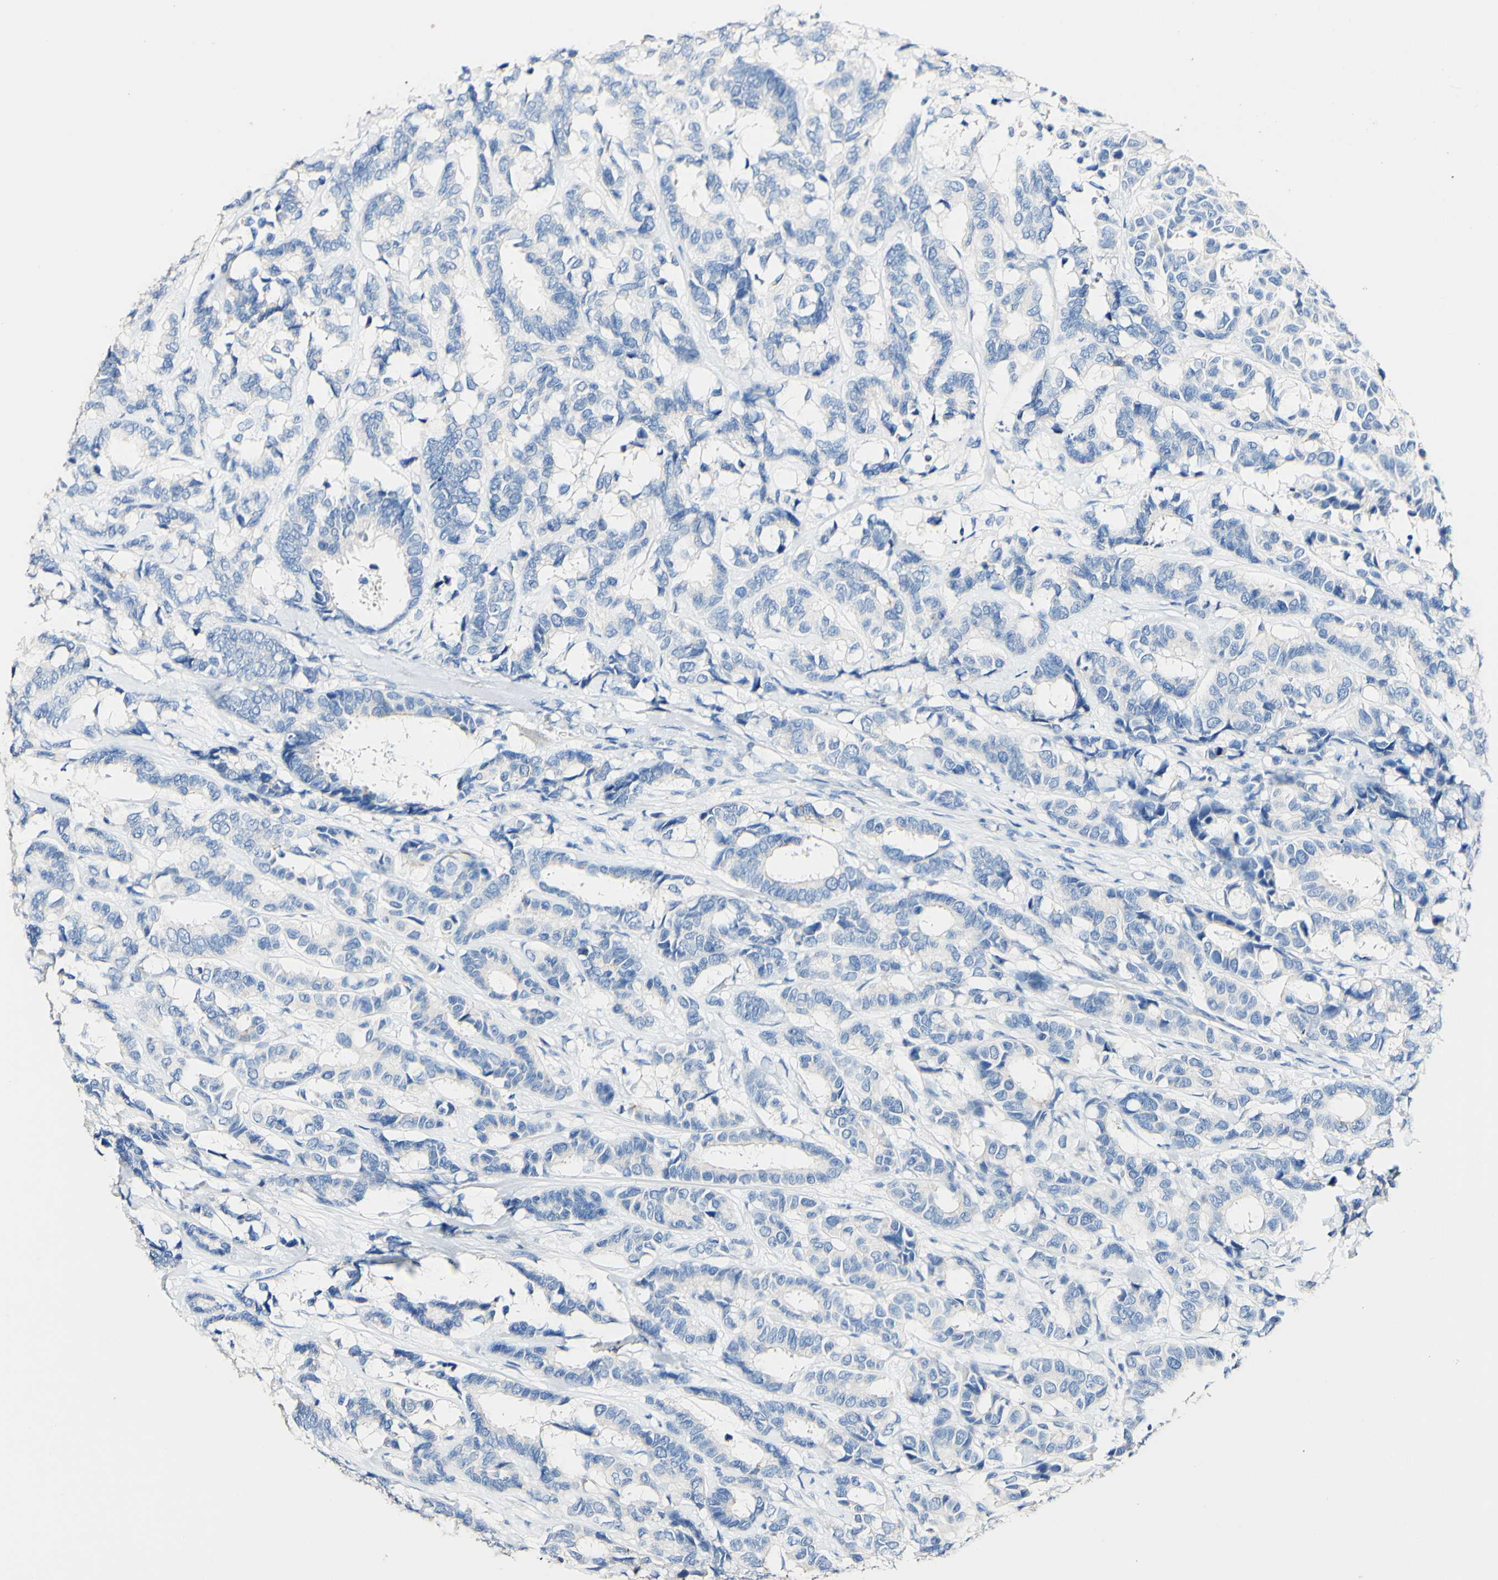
{"staining": {"intensity": "negative", "quantity": "none", "location": "none"}, "tissue": "breast cancer", "cell_type": "Tumor cells", "image_type": "cancer", "snomed": [{"axis": "morphology", "description": "Duct carcinoma"}, {"axis": "topography", "description": "Breast"}], "caption": "IHC image of infiltrating ductal carcinoma (breast) stained for a protein (brown), which demonstrates no staining in tumor cells. (Brightfield microscopy of DAB (3,3'-diaminobenzidine) IHC at high magnification).", "gene": "DSC2", "patient": {"sex": "female", "age": 87}}